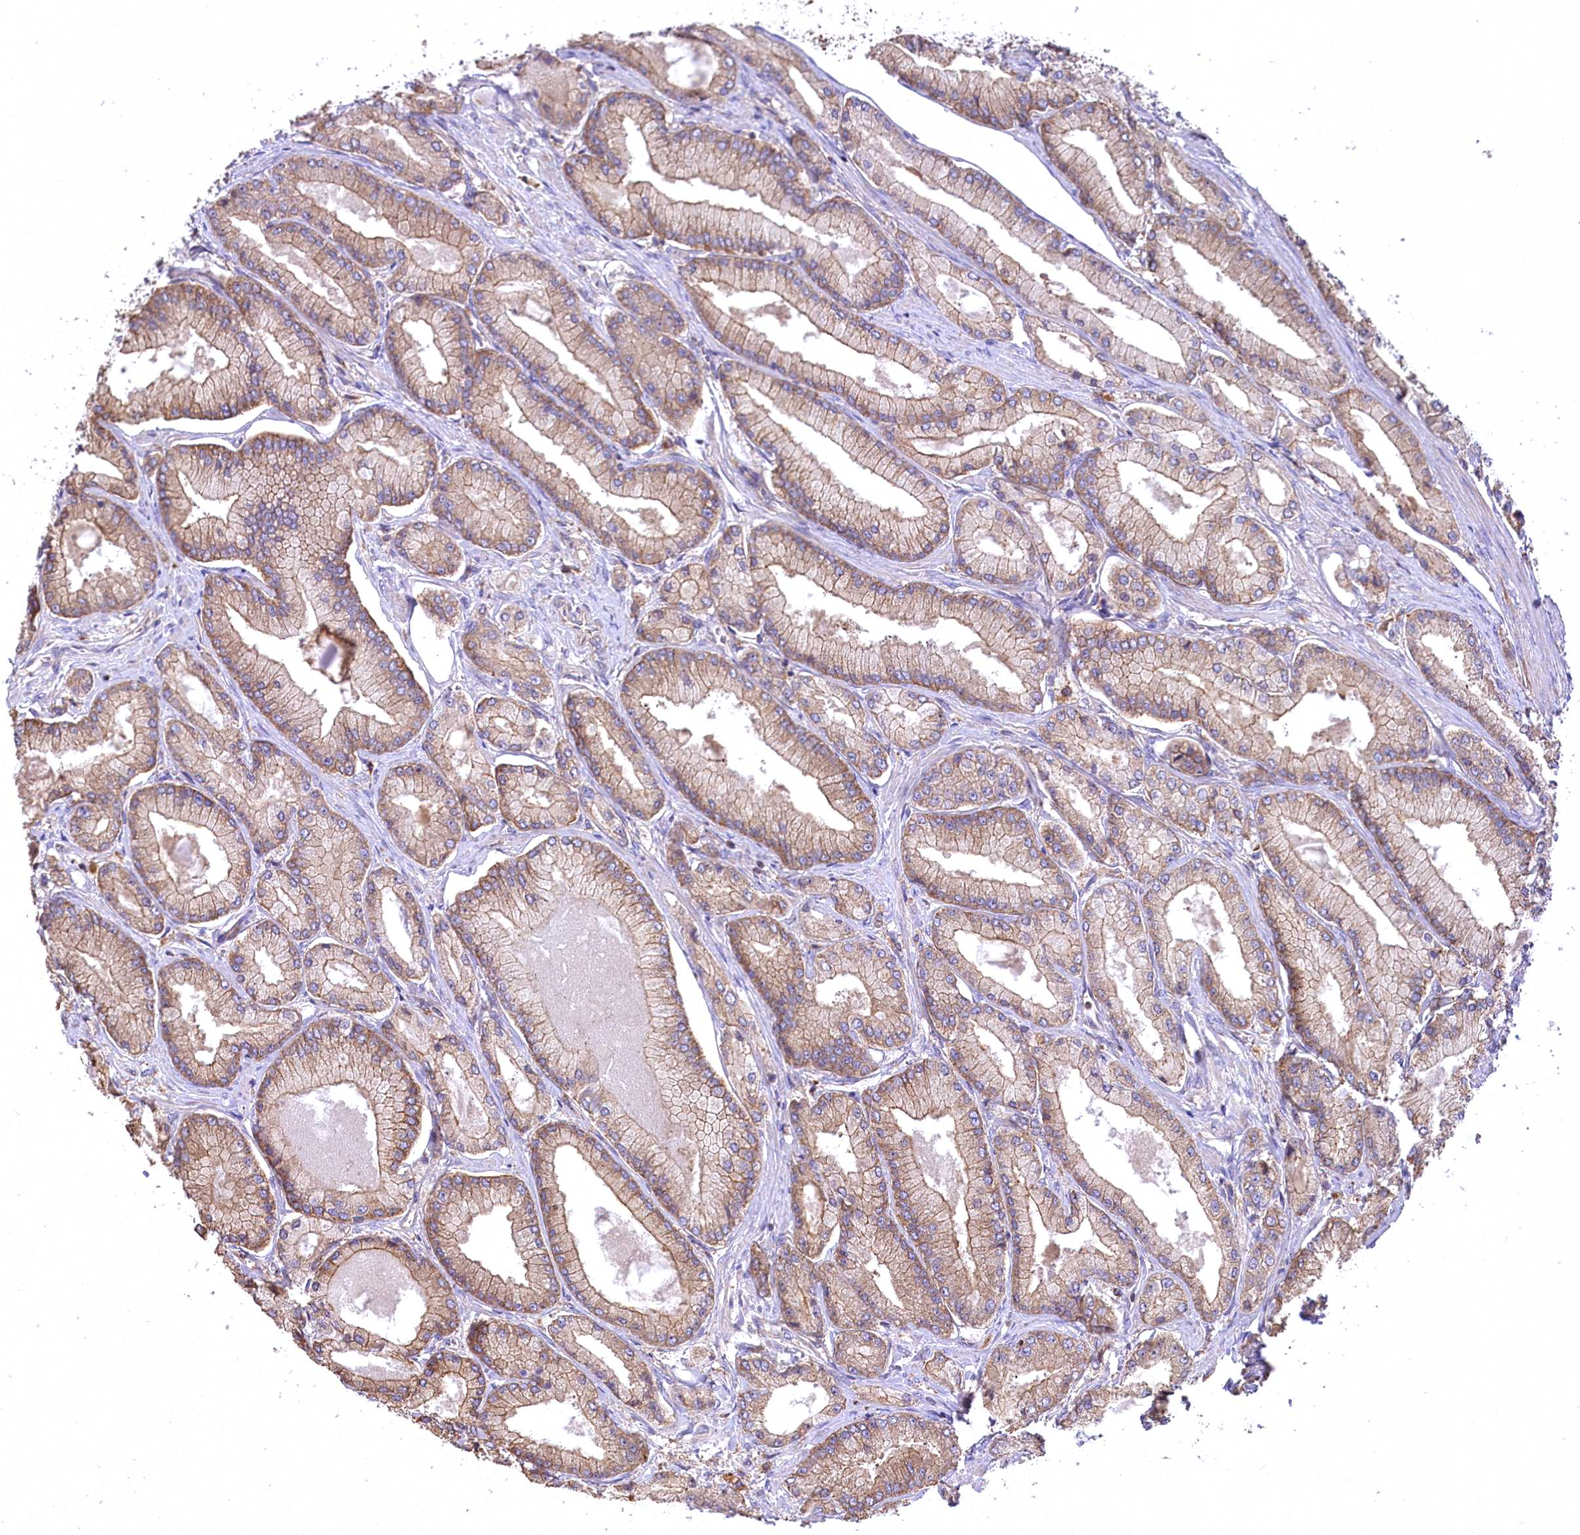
{"staining": {"intensity": "moderate", "quantity": ">75%", "location": "cytoplasmic/membranous"}, "tissue": "prostate cancer", "cell_type": "Tumor cells", "image_type": "cancer", "snomed": [{"axis": "morphology", "description": "Adenocarcinoma, Low grade"}, {"axis": "topography", "description": "Prostate"}], "caption": "Immunohistochemical staining of prostate cancer demonstrates medium levels of moderate cytoplasmic/membranous staining in approximately >75% of tumor cells.", "gene": "CARD19", "patient": {"sex": "male", "age": 74}}